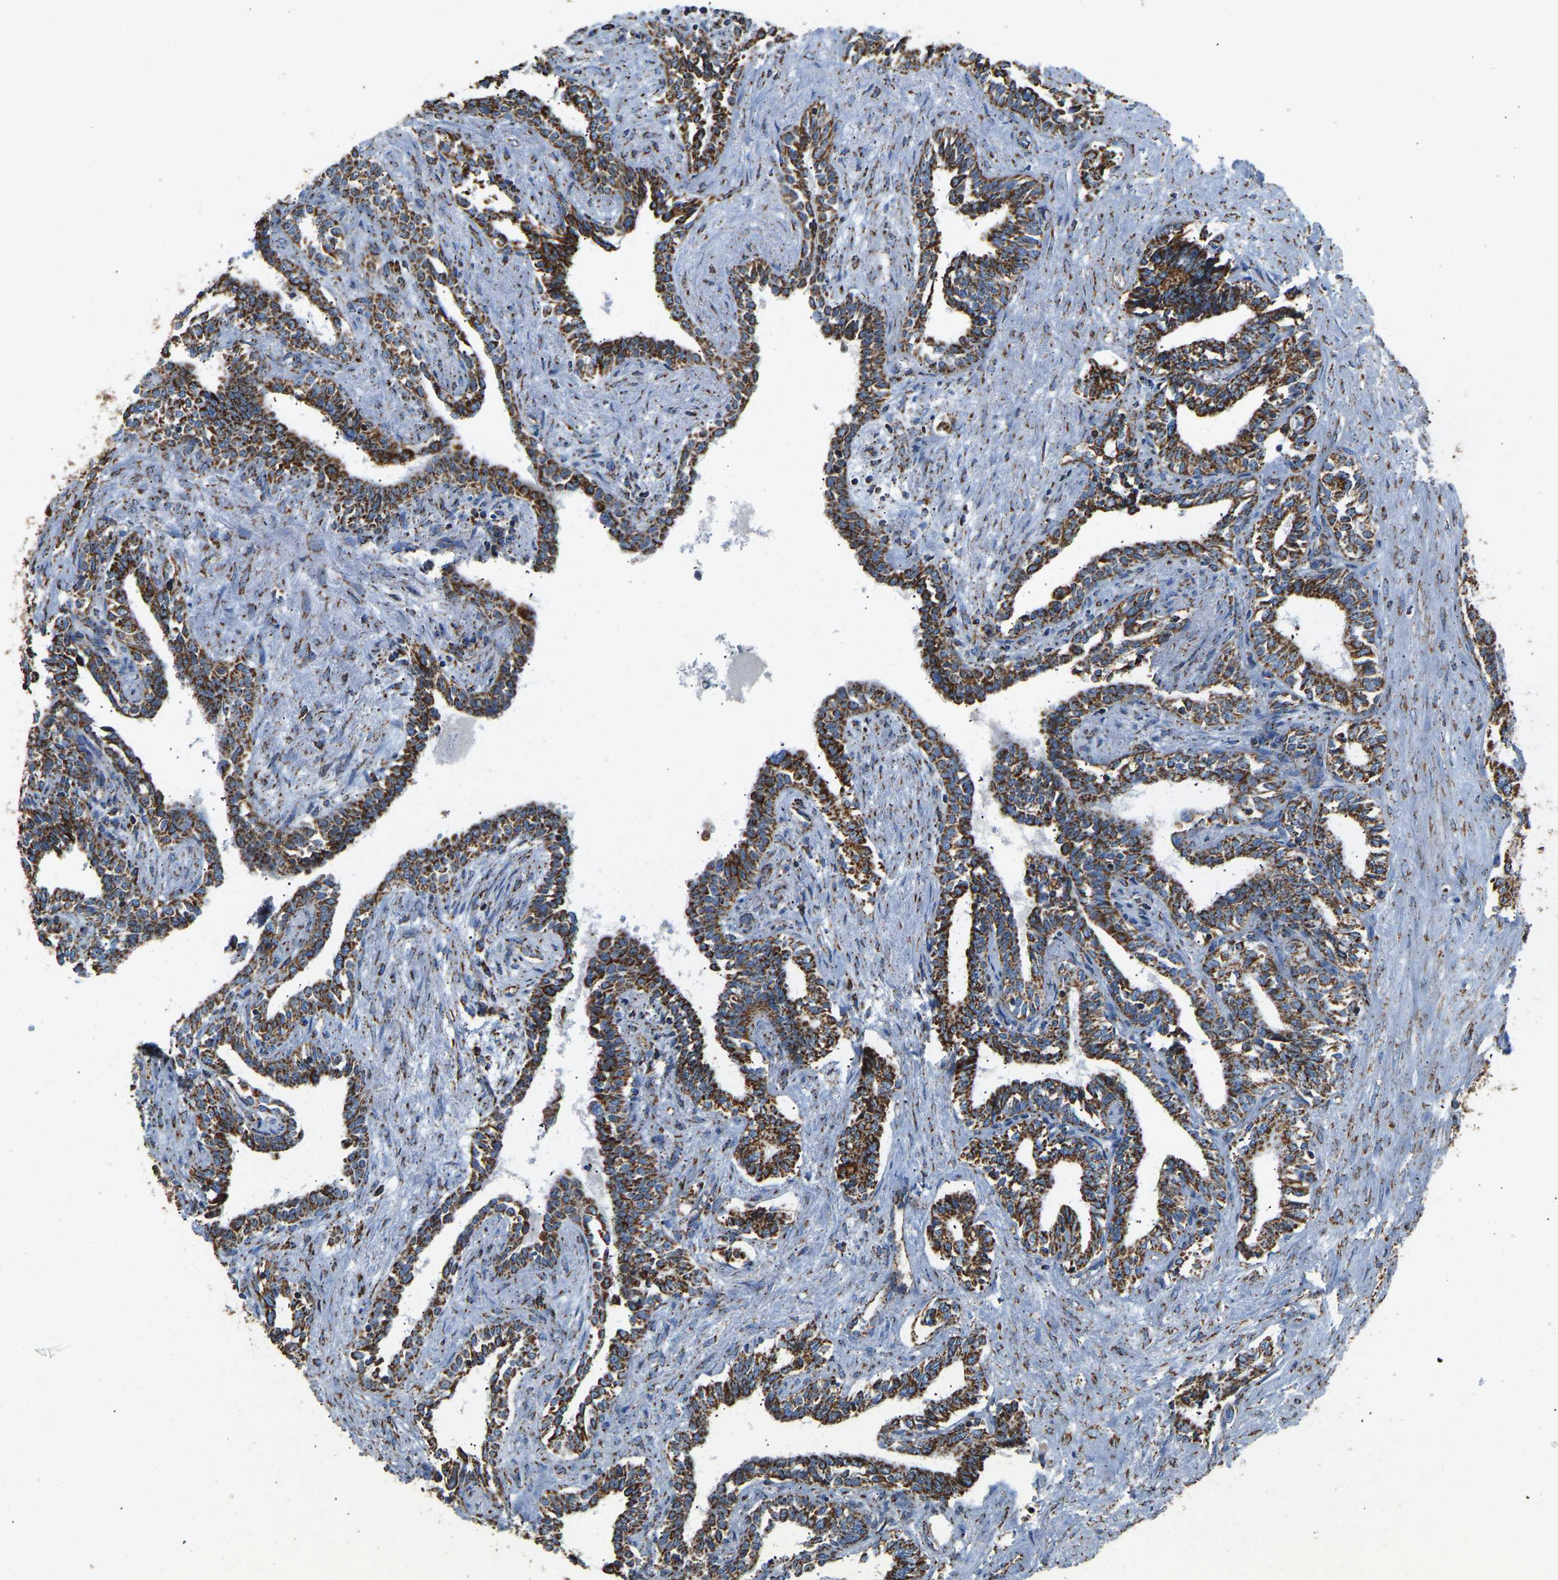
{"staining": {"intensity": "strong", "quantity": ">75%", "location": "cytoplasmic/membranous"}, "tissue": "seminal vesicle", "cell_type": "Glandular cells", "image_type": "normal", "snomed": [{"axis": "morphology", "description": "Normal tissue, NOS"}, {"axis": "morphology", "description": "Adenocarcinoma, High grade"}, {"axis": "topography", "description": "Prostate"}, {"axis": "topography", "description": "Seminal veicle"}], "caption": "This is an image of immunohistochemistry staining of benign seminal vesicle, which shows strong positivity in the cytoplasmic/membranous of glandular cells.", "gene": "IRX6", "patient": {"sex": "male", "age": 55}}